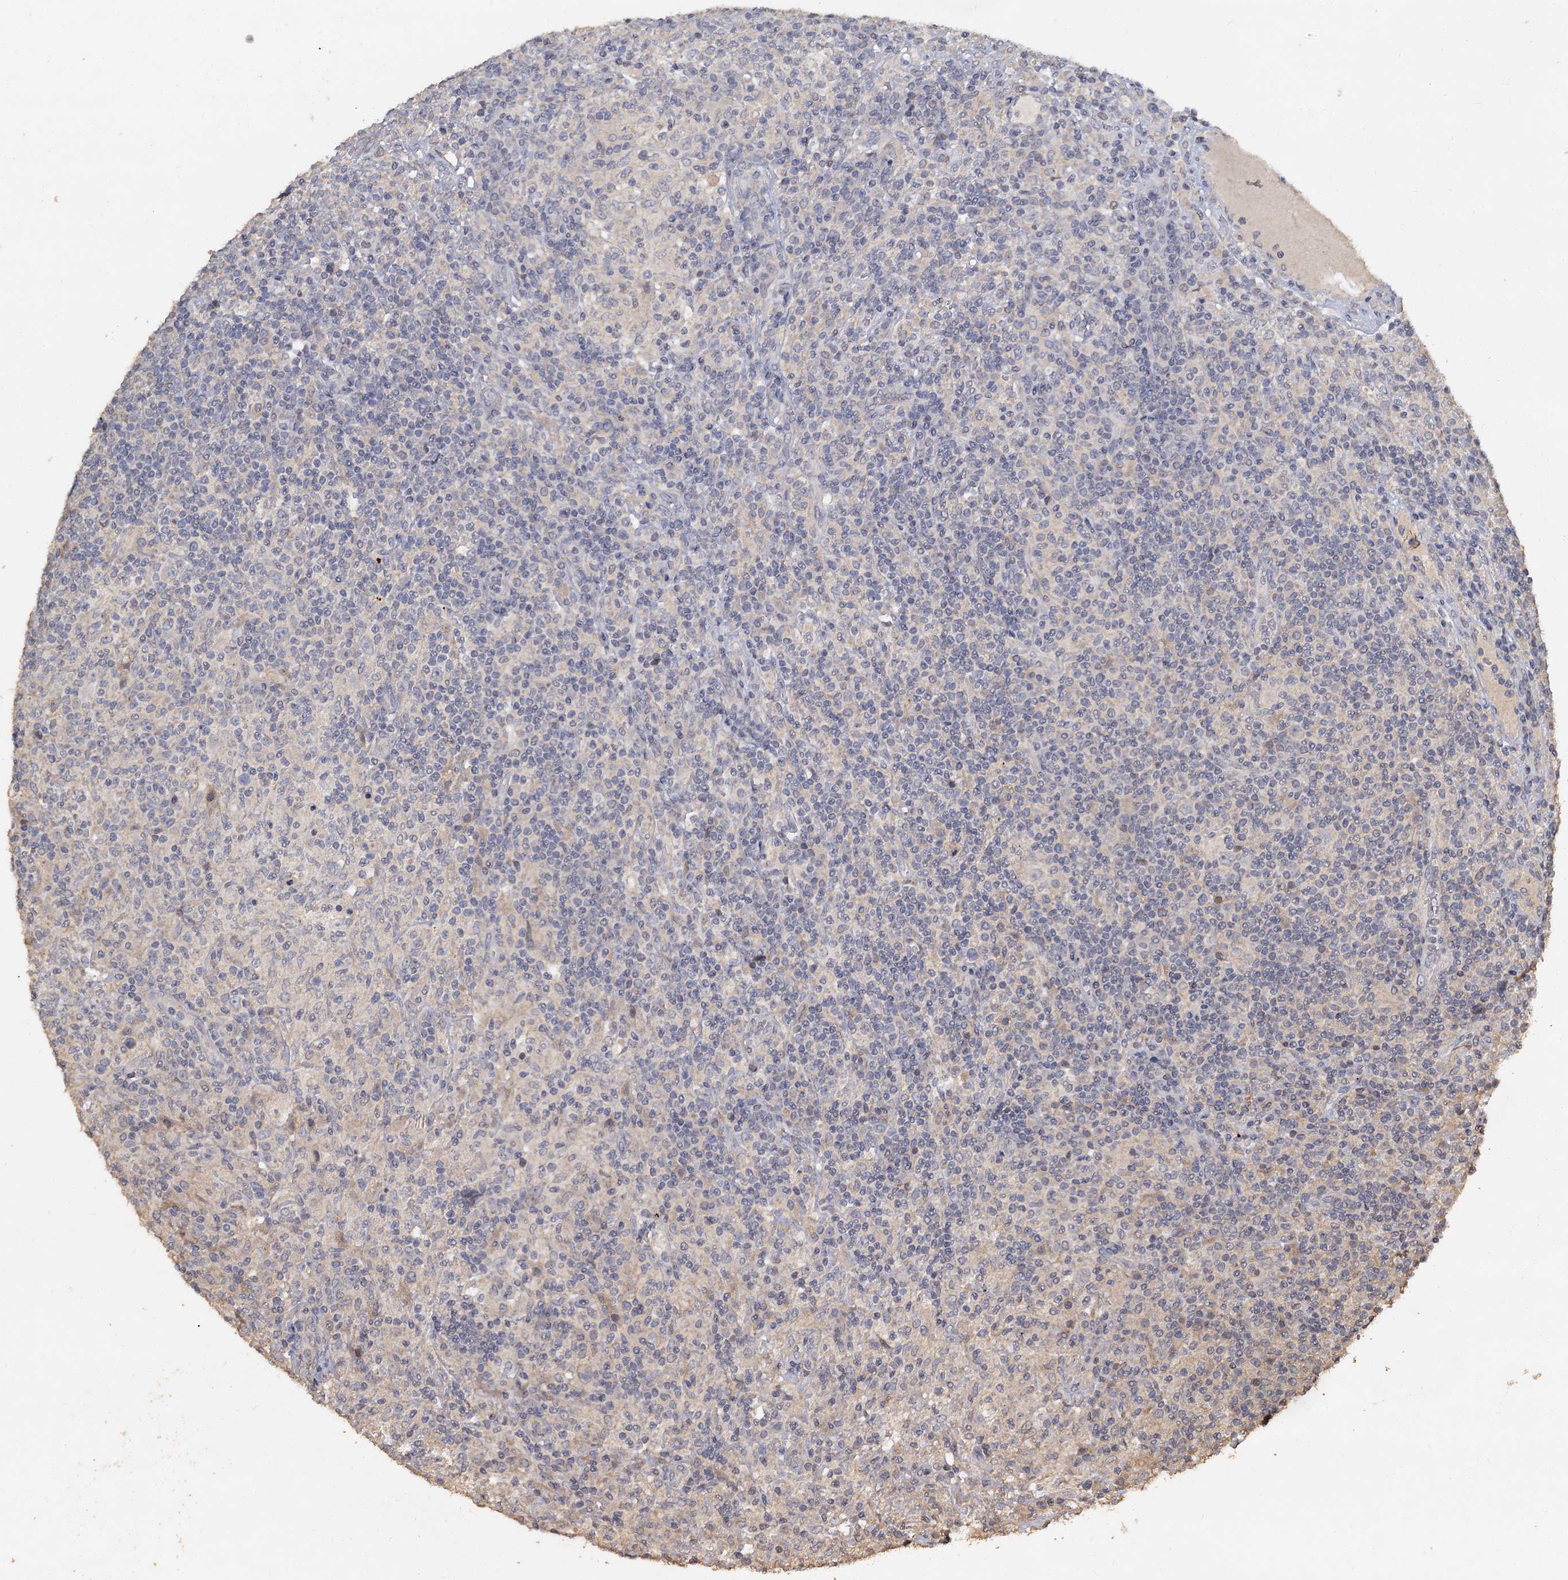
{"staining": {"intensity": "negative", "quantity": "none", "location": "none"}, "tissue": "lymphoma", "cell_type": "Tumor cells", "image_type": "cancer", "snomed": [{"axis": "morphology", "description": "Hodgkin's disease, NOS"}, {"axis": "topography", "description": "Lymph node"}], "caption": "IHC histopathology image of neoplastic tissue: human lymphoma stained with DAB (3,3'-diaminobenzidine) reveals no significant protein expression in tumor cells.", "gene": "CCDC61", "patient": {"sex": "male", "age": 70}}